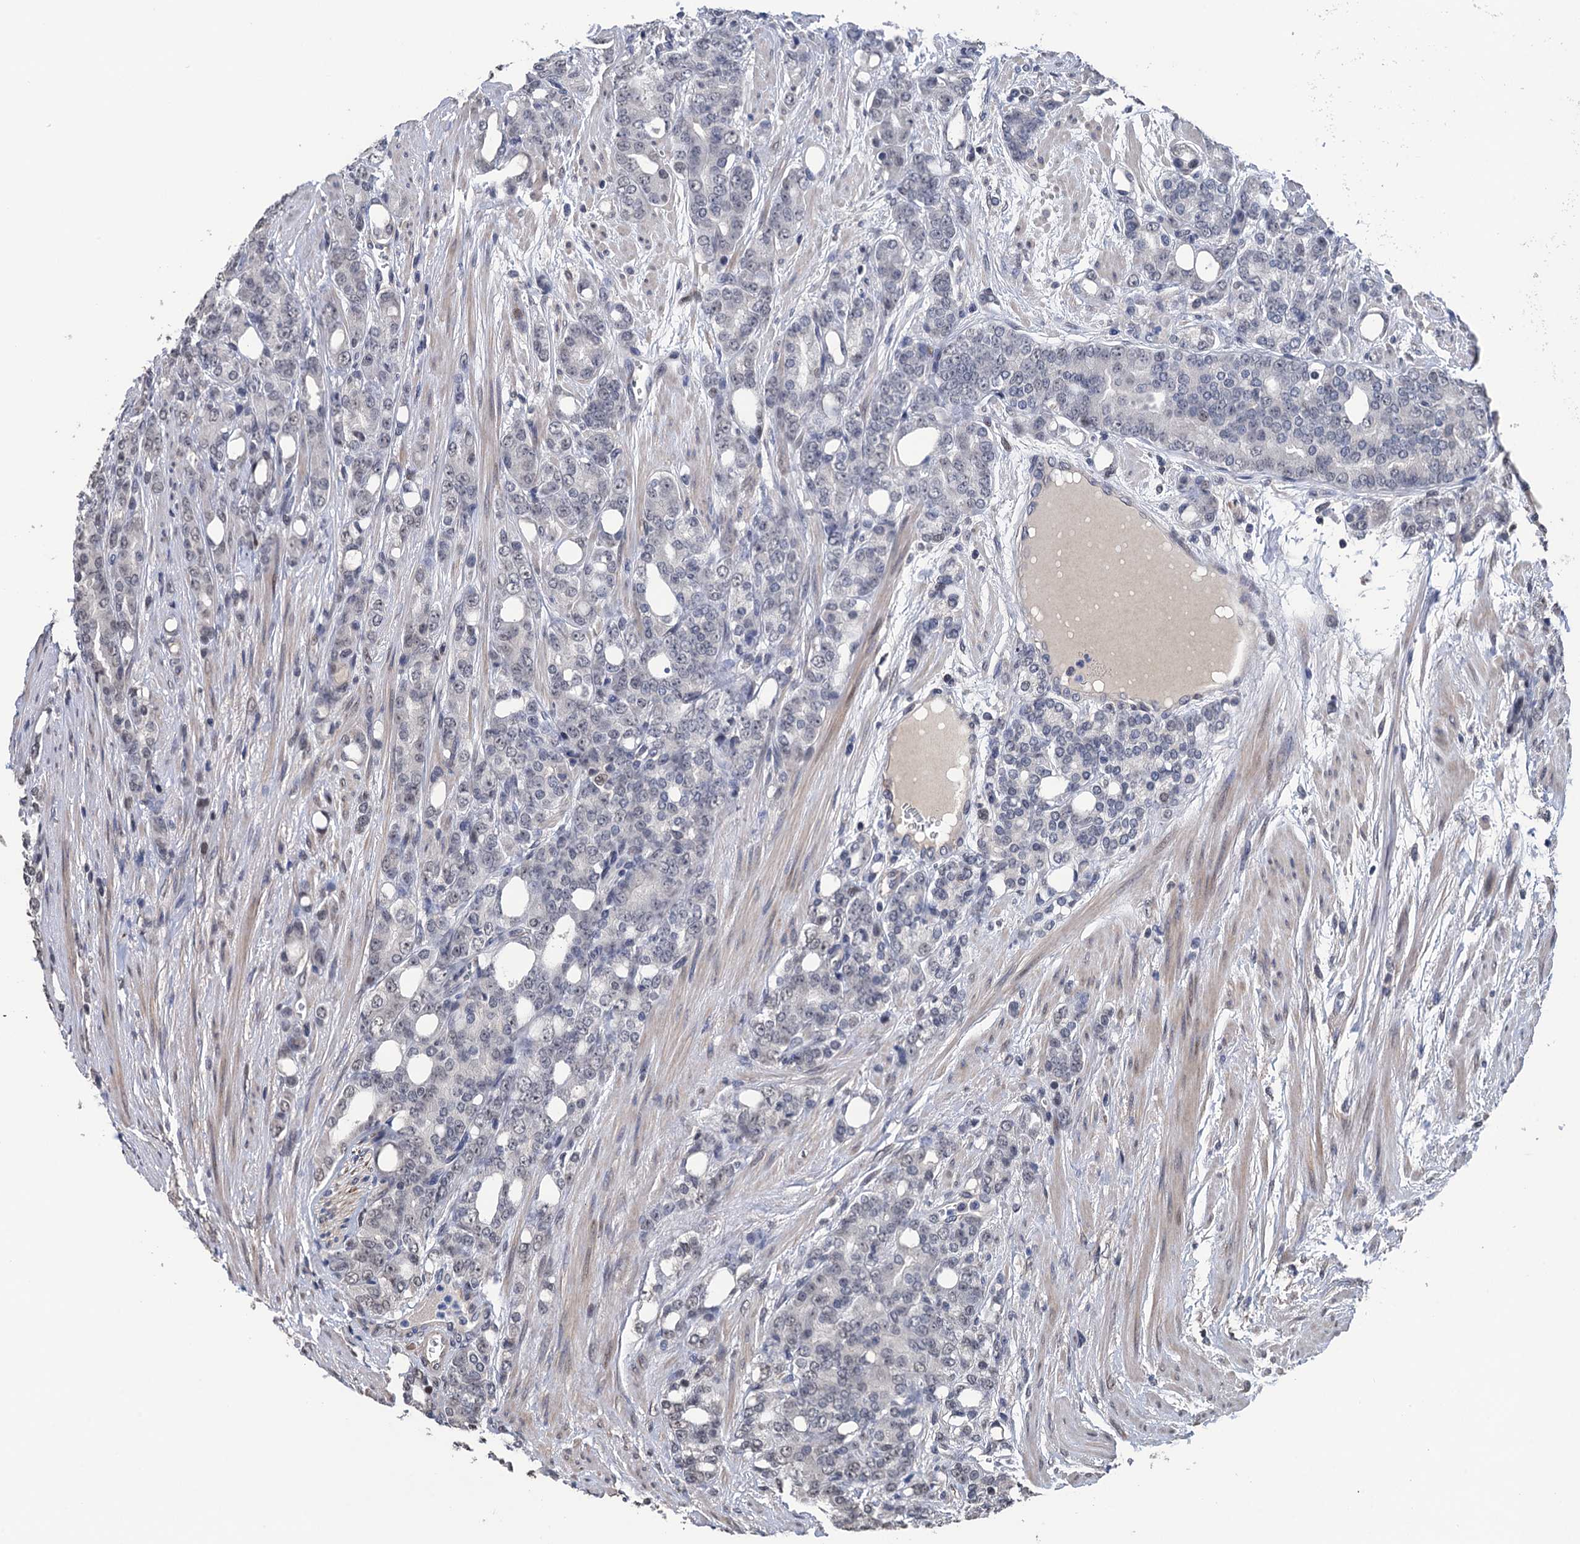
{"staining": {"intensity": "negative", "quantity": "none", "location": "none"}, "tissue": "prostate cancer", "cell_type": "Tumor cells", "image_type": "cancer", "snomed": [{"axis": "morphology", "description": "Adenocarcinoma, High grade"}, {"axis": "topography", "description": "Prostate"}], "caption": "Human adenocarcinoma (high-grade) (prostate) stained for a protein using immunohistochemistry shows no staining in tumor cells.", "gene": "ART5", "patient": {"sex": "male", "age": 62}}